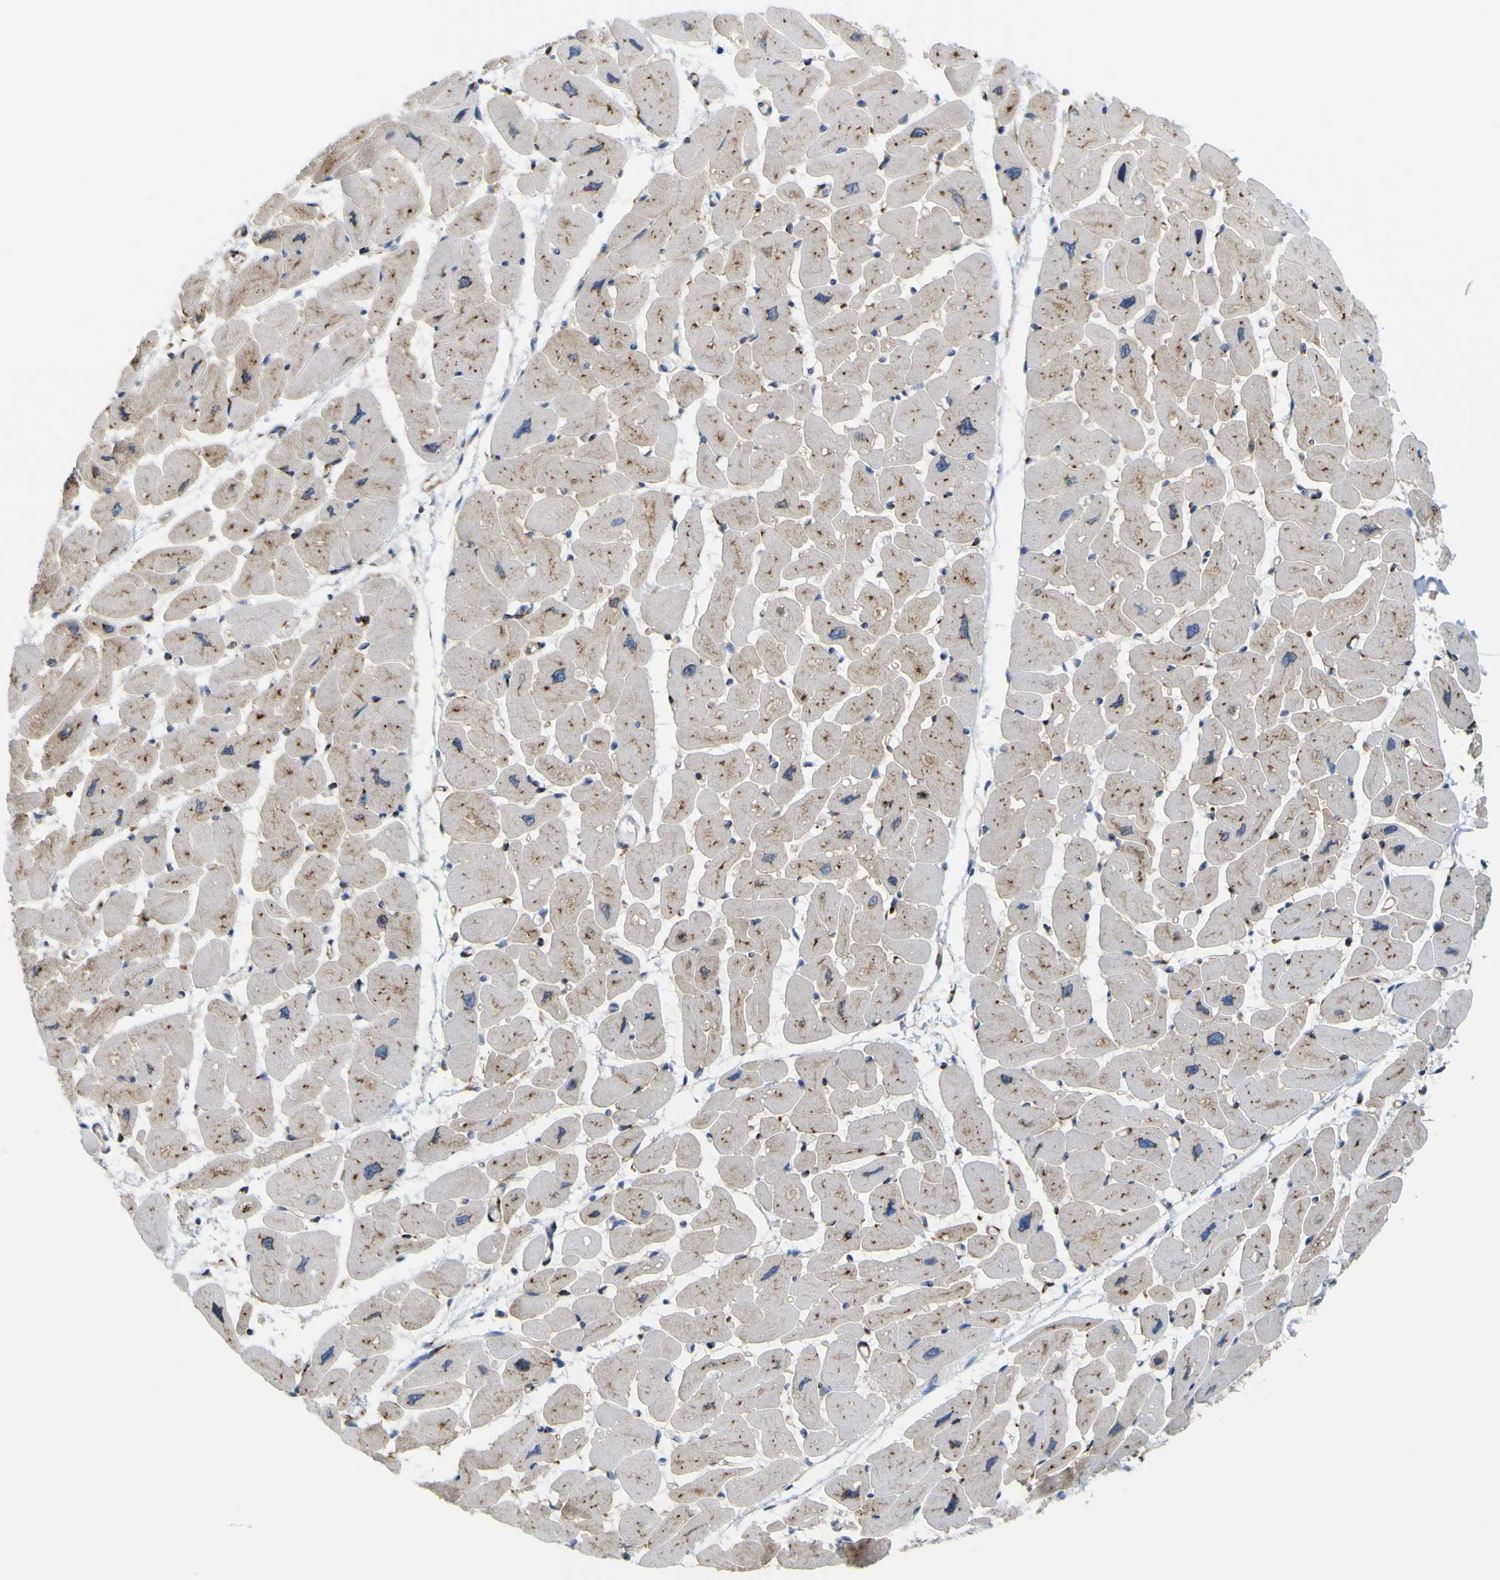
{"staining": {"intensity": "moderate", "quantity": ">75%", "location": "cytoplasmic/membranous"}, "tissue": "heart muscle", "cell_type": "Cardiomyocytes", "image_type": "normal", "snomed": [{"axis": "morphology", "description": "Normal tissue, NOS"}, {"axis": "topography", "description": "Heart"}], "caption": "A histopathology image of human heart muscle stained for a protein displays moderate cytoplasmic/membranous brown staining in cardiomyocytes.", "gene": "IGF2R", "patient": {"sex": "female", "age": 54}}